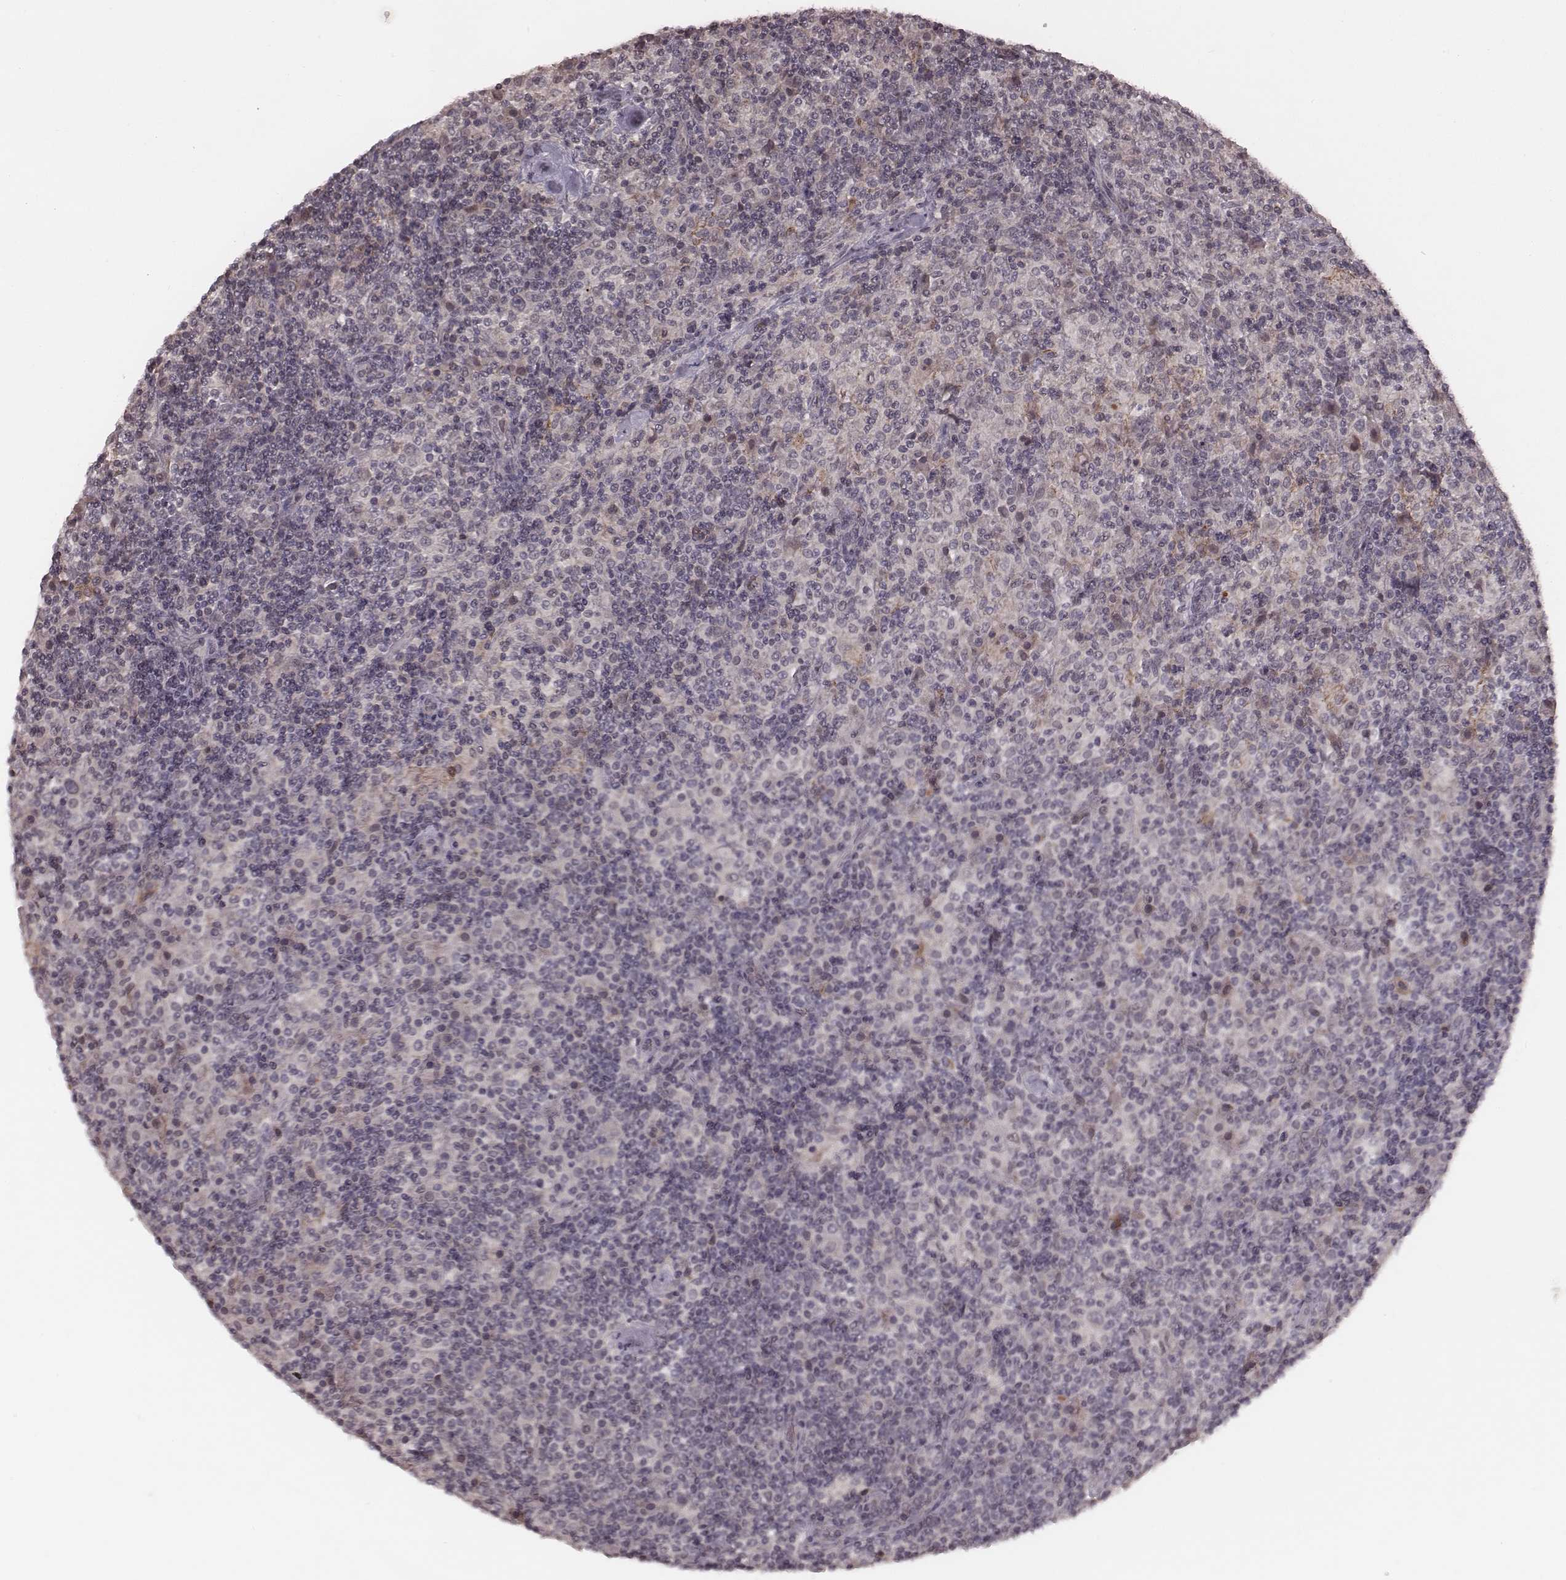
{"staining": {"intensity": "negative", "quantity": "none", "location": "none"}, "tissue": "lymphoma", "cell_type": "Tumor cells", "image_type": "cancer", "snomed": [{"axis": "morphology", "description": "Hodgkin's disease, NOS"}, {"axis": "topography", "description": "Lymph node"}], "caption": "Lymphoma was stained to show a protein in brown. There is no significant positivity in tumor cells.", "gene": "IL5", "patient": {"sex": "male", "age": 70}}